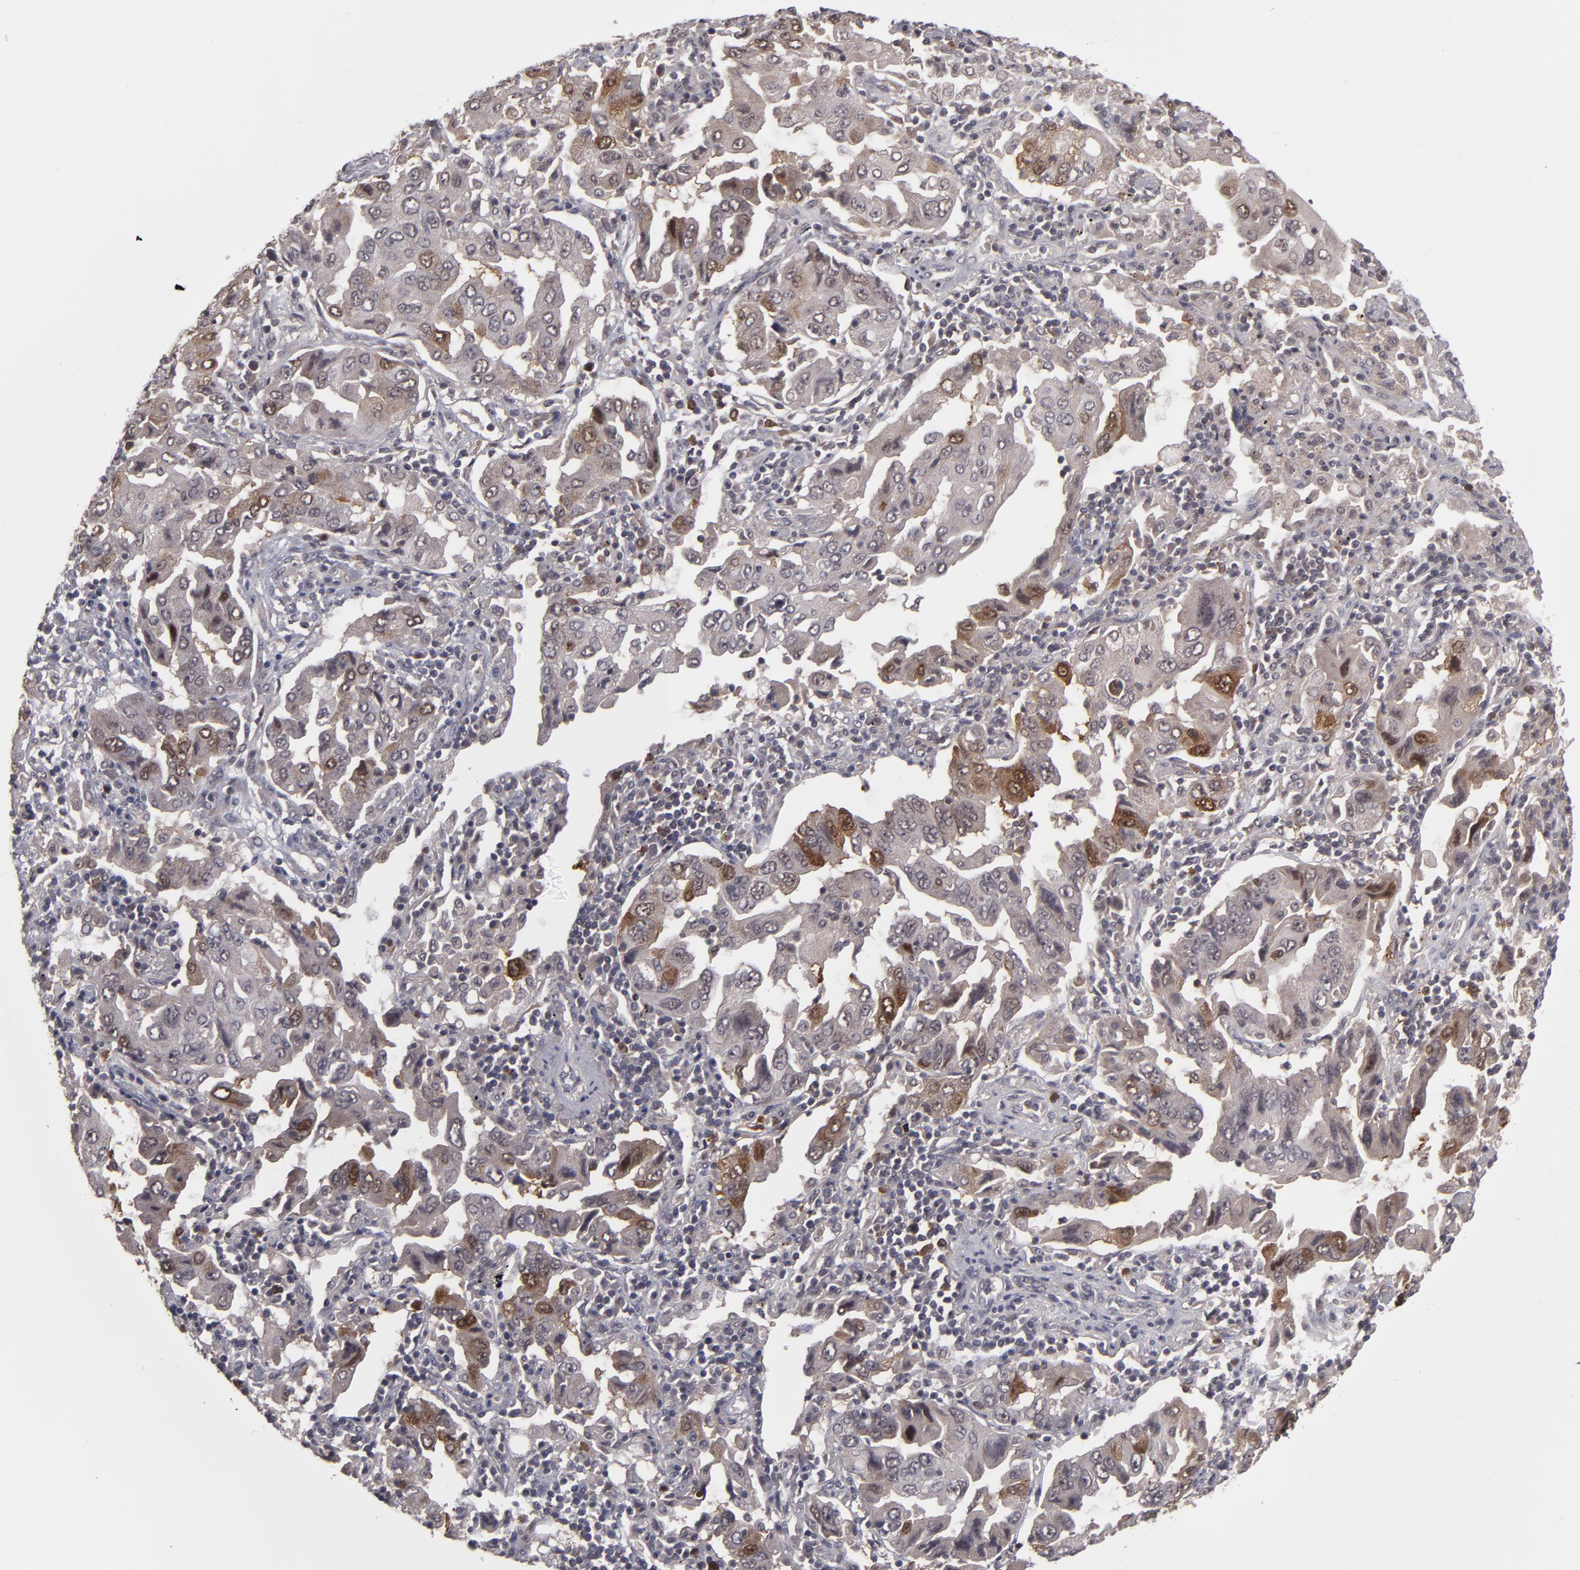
{"staining": {"intensity": "moderate", "quantity": "25%-75%", "location": "cytoplasmic/membranous"}, "tissue": "lung cancer", "cell_type": "Tumor cells", "image_type": "cancer", "snomed": [{"axis": "morphology", "description": "Adenocarcinoma, NOS"}, {"axis": "topography", "description": "Lung"}], "caption": "A photomicrograph of lung cancer (adenocarcinoma) stained for a protein displays moderate cytoplasmic/membranous brown staining in tumor cells. The protein of interest is shown in brown color, while the nuclei are stained blue.", "gene": "TYMS", "patient": {"sex": "female", "age": 65}}